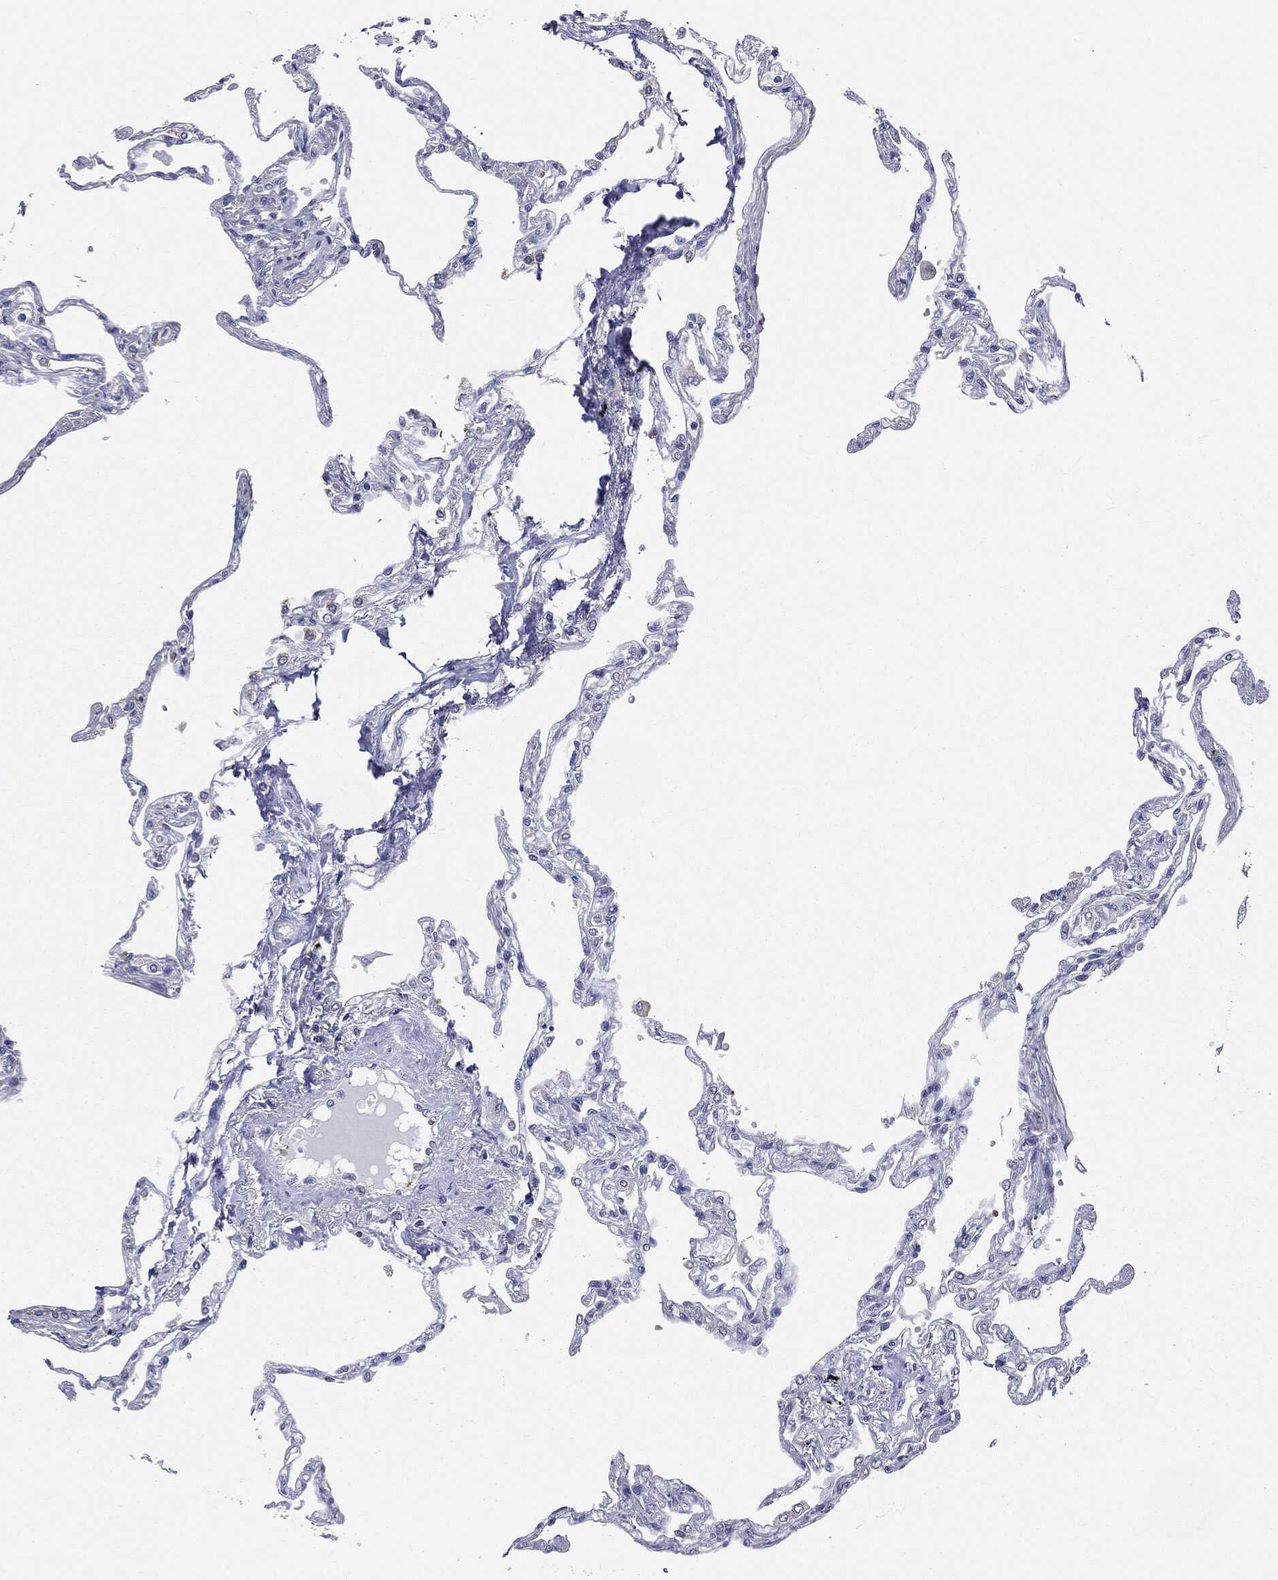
{"staining": {"intensity": "negative", "quantity": "none", "location": "none"}, "tissue": "lung", "cell_type": "Alveolar cells", "image_type": "normal", "snomed": [{"axis": "morphology", "description": "Normal tissue, NOS"}, {"axis": "topography", "description": "Lung"}], "caption": "DAB (3,3'-diaminobenzidine) immunohistochemical staining of unremarkable human lung exhibits no significant staining in alveolar cells.", "gene": "PTGS2", "patient": {"sex": "male", "age": 78}}